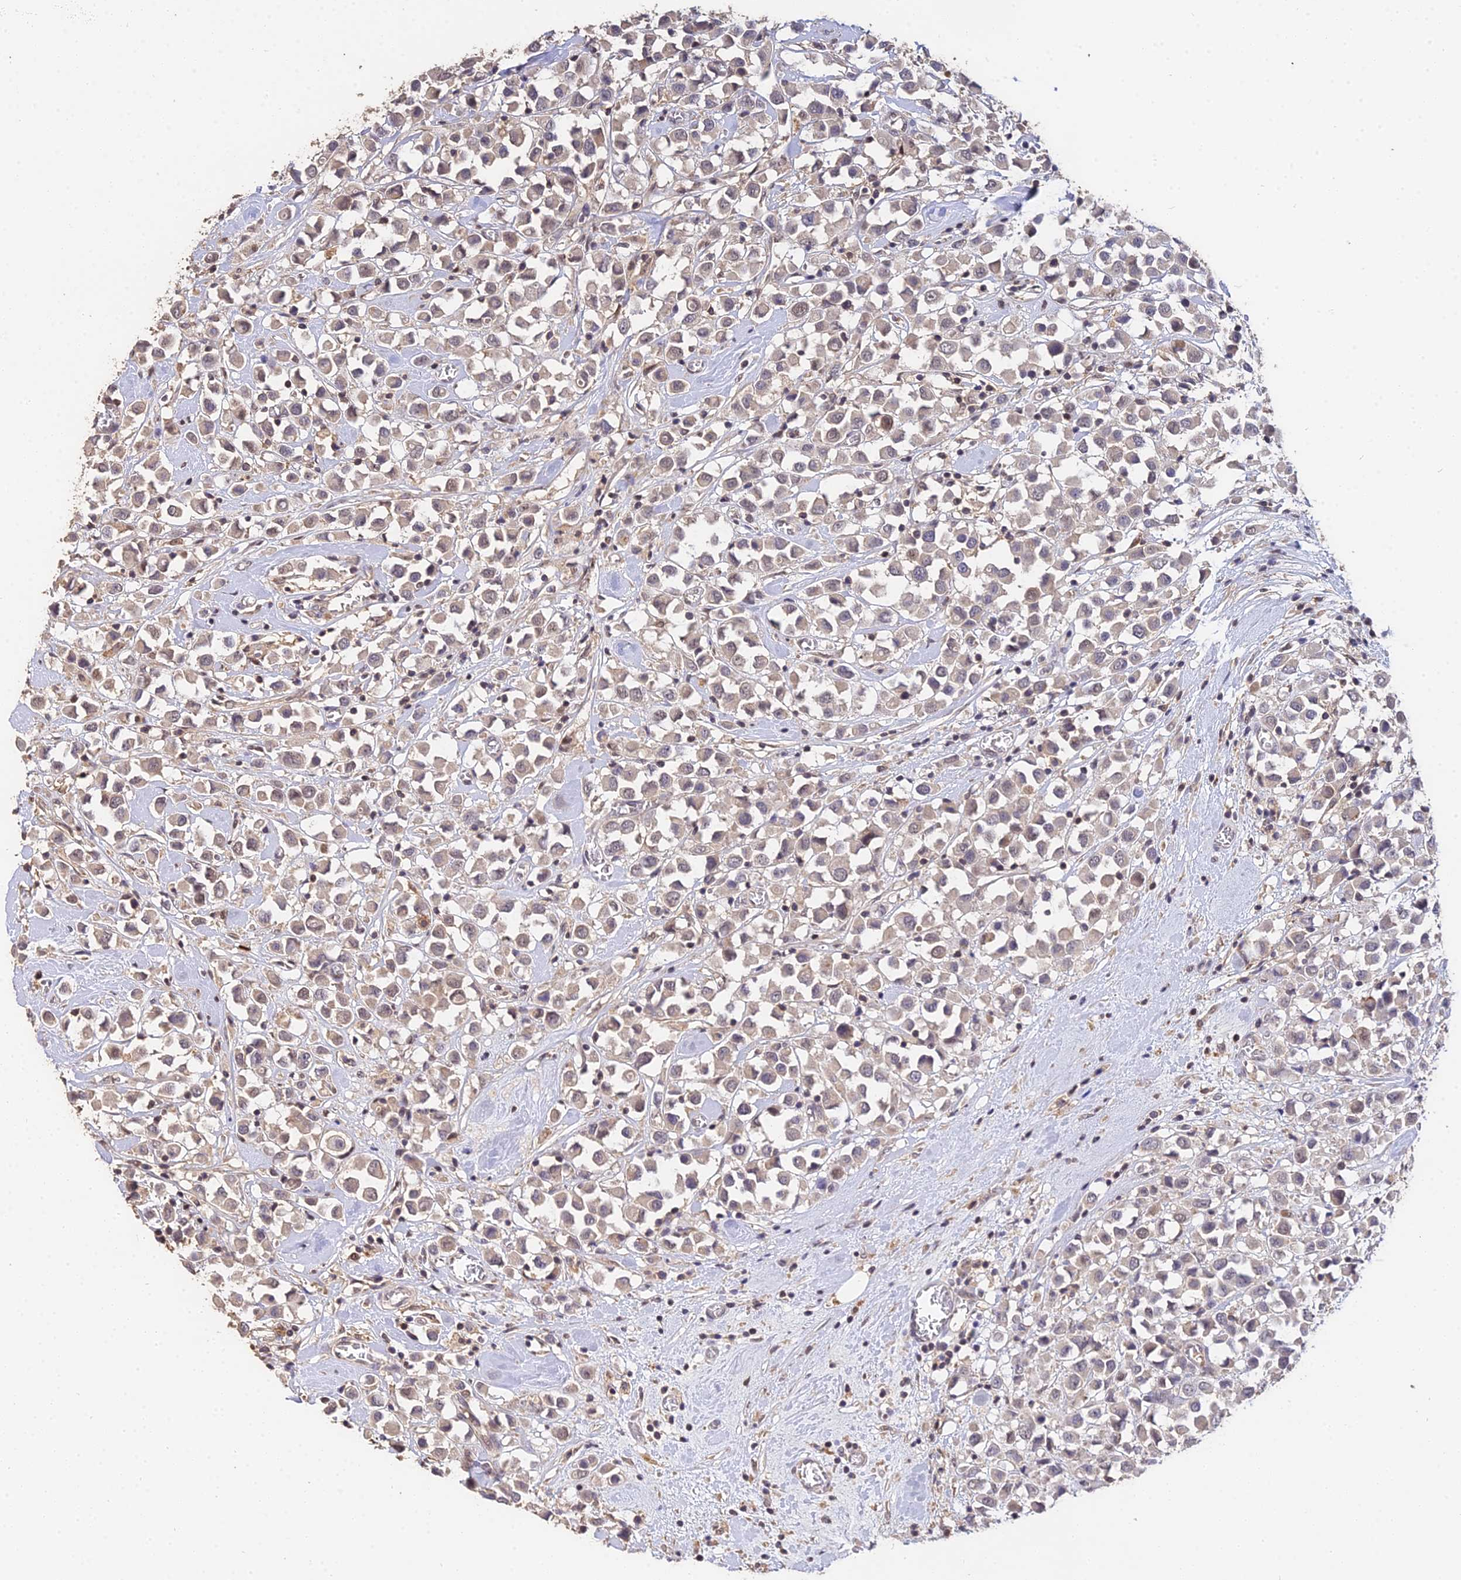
{"staining": {"intensity": "weak", "quantity": ">75%", "location": "cytoplasmic/membranous"}, "tissue": "breast cancer", "cell_type": "Tumor cells", "image_type": "cancer", "snomed": [{"axis": "morphology", "description": "Duct carcinoma"}, {"axis": "topography", "description": "Breast"}], "caption": "Immunohistochemistry (IHC) image of neoplastic tissue: breast cancer stained using immunohistochemistry exhibits low levels of weak protein expression localized specifically in the cytoplasmic/membranous of tumor cells, appearing as a cytoplasmic/membranous brown color.", "gene": "LSM5", "patient": {"sex": "female", "age": 61}}